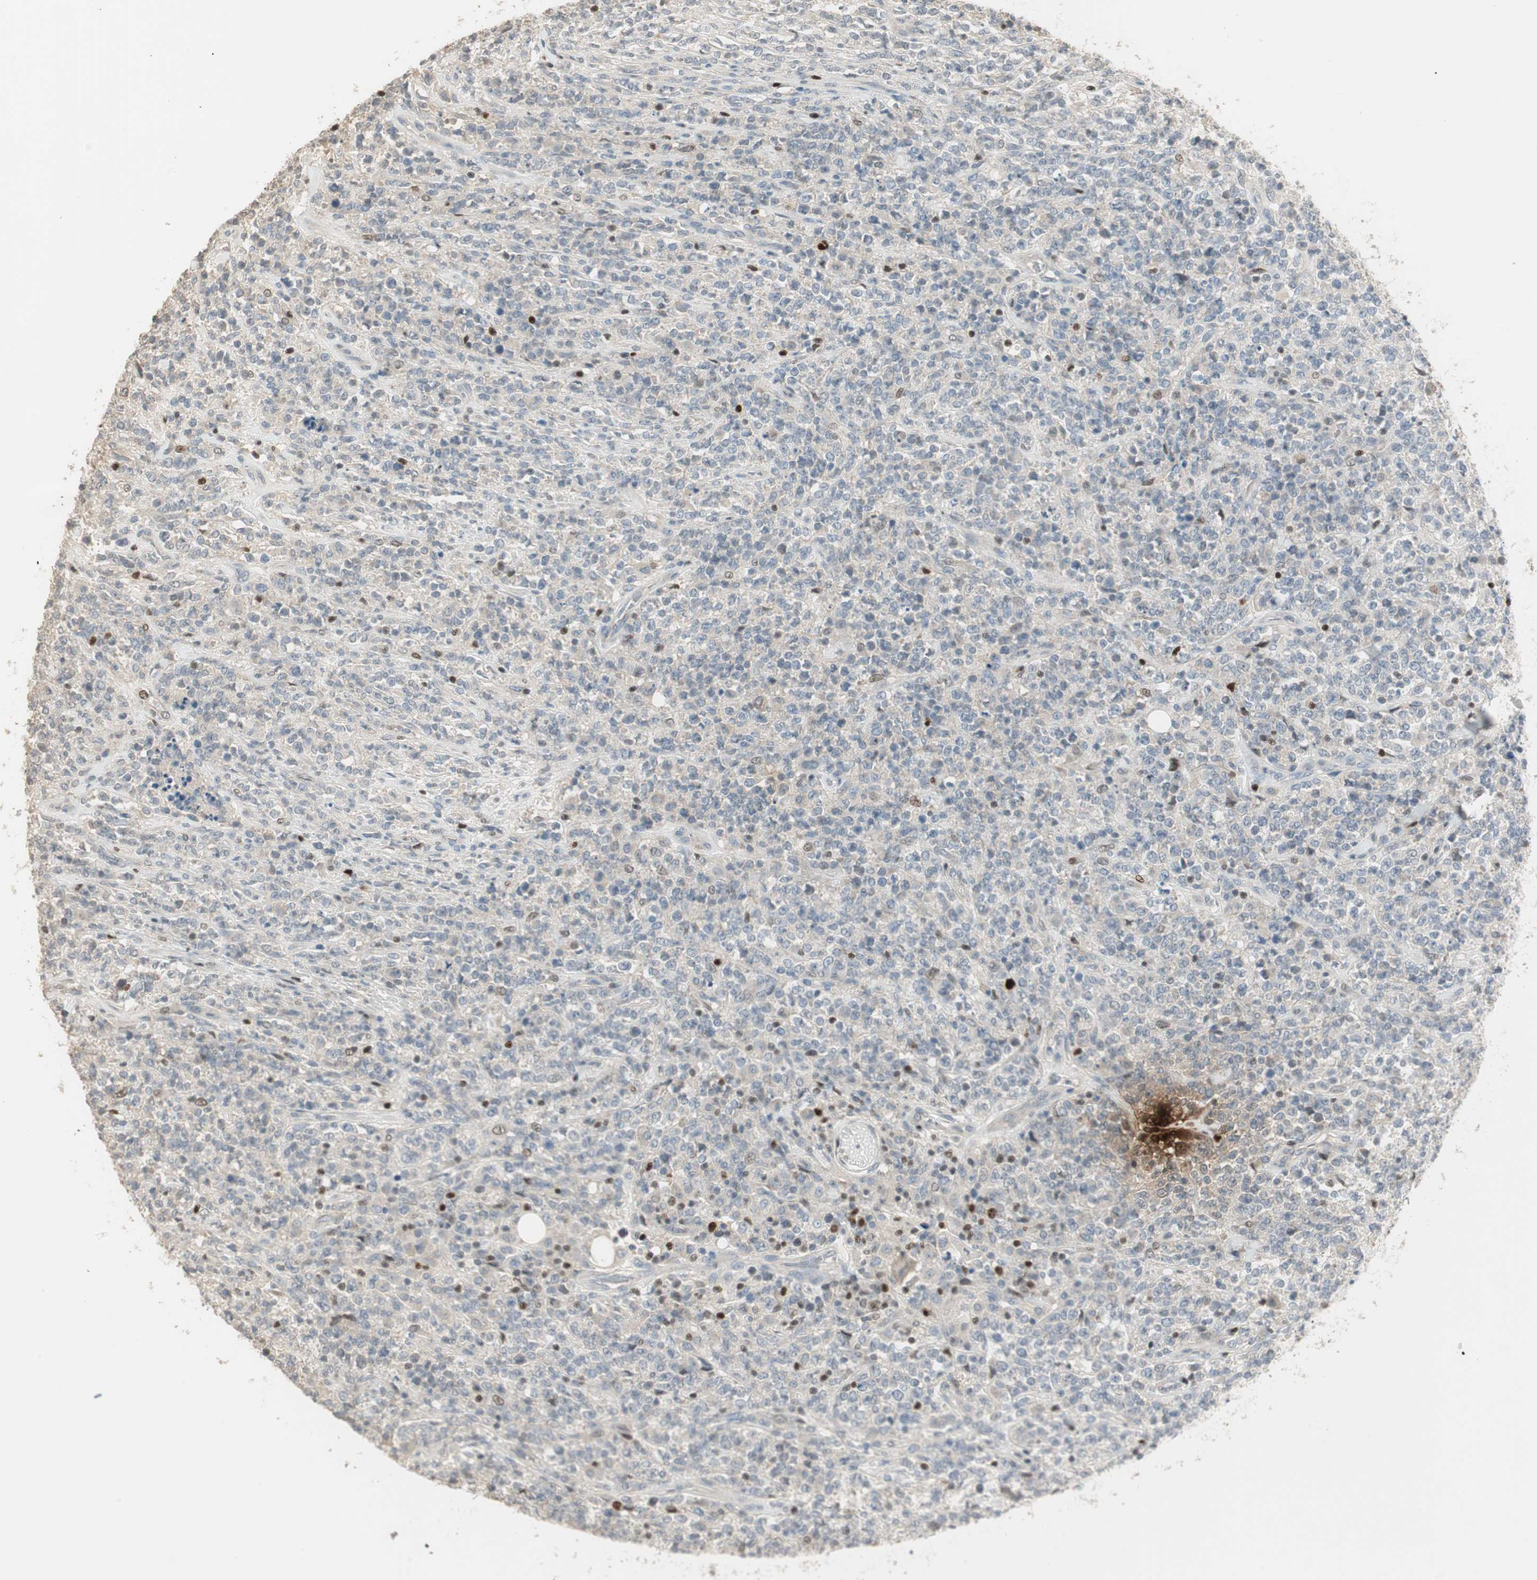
{"staining": {"intensity": "negative", "quantity": "none", "location": "none"}, "tissue": "lymphoma", "cell_type": "Tumor cells", "image_type": "cancer", "snomed": [{"axis": "morphology", "description": "Malignant lymphoma, non-Hodgkin's type, High grade"}, {"axis": "topography", "description": "Soft tissue"}], "caption": "Tumor cells are negative for brown protein staining in lymphoma.", "gene": "RUNX2", "patient": {"sex": "male", "age": 18}}